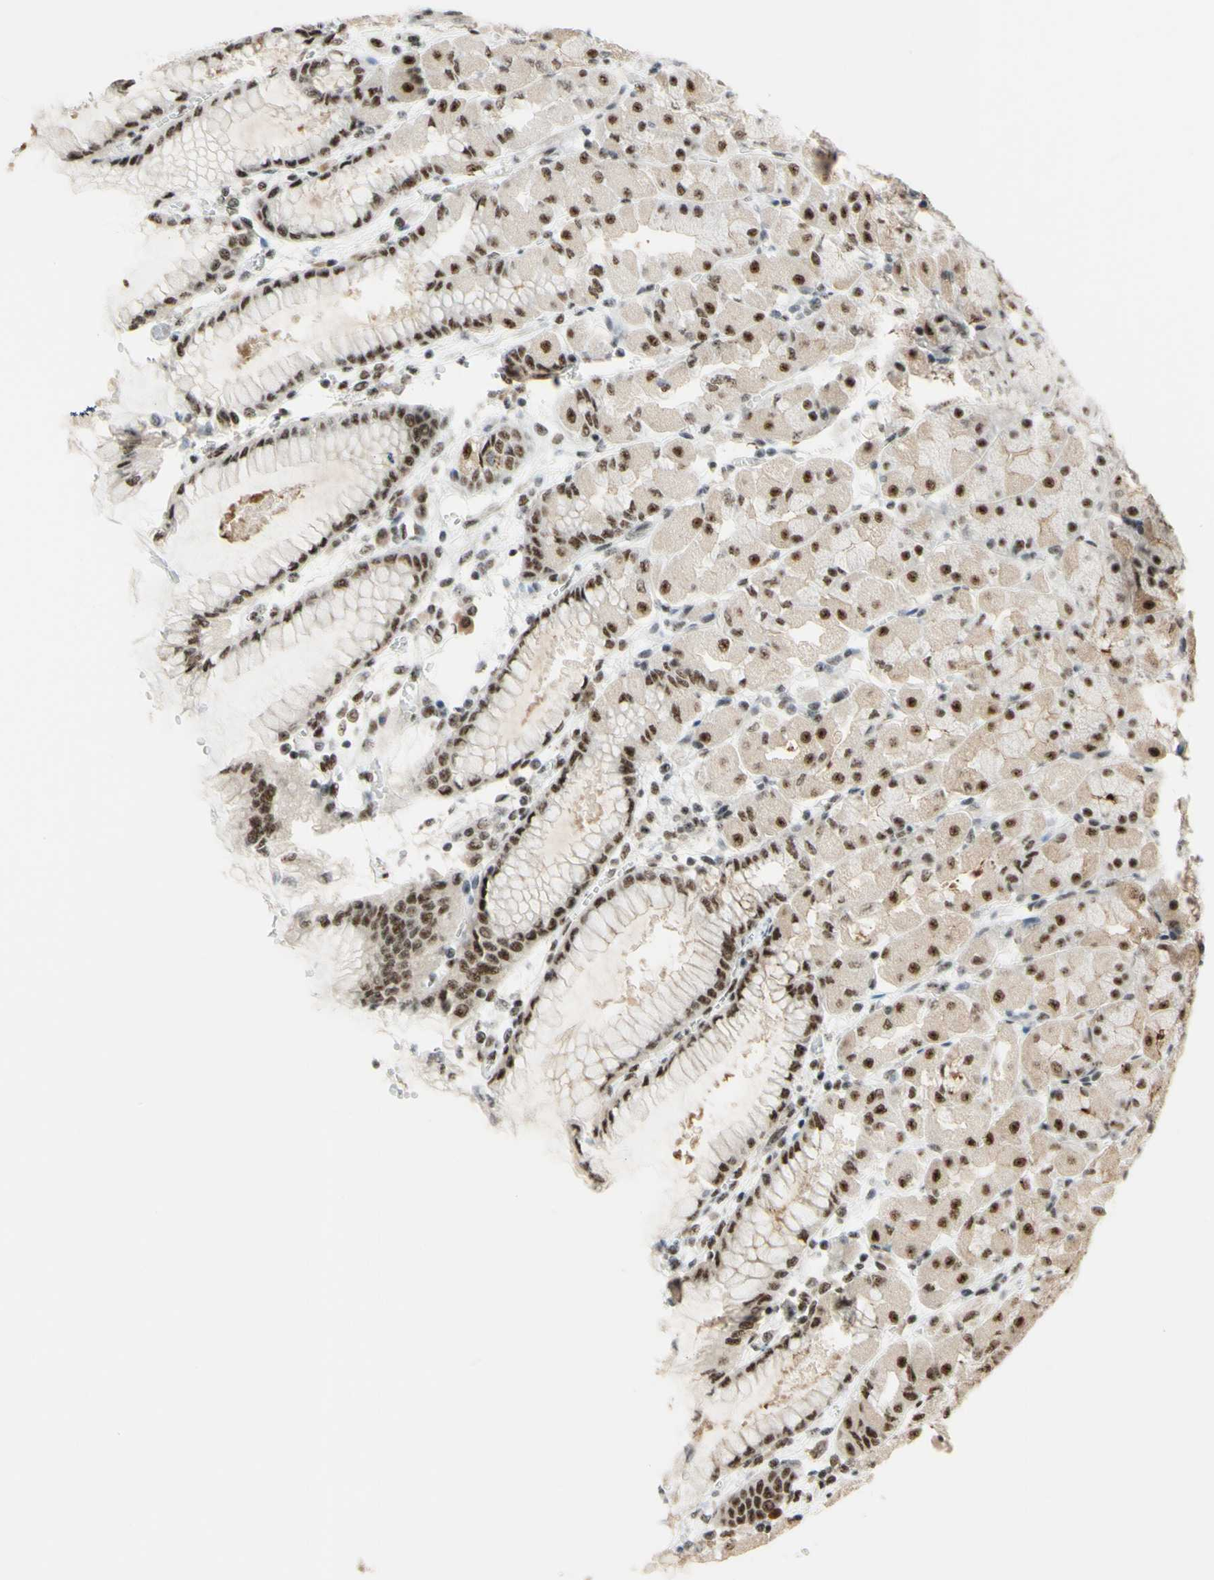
{"staining": {"intensity": "strong", "quantity": ">75%", "location": "nuclear"}, "tissue": "stomach", "cell_type": "Glandular cells", "image_type": "normal", "snomed": [{"axis": "morphology", "description": "Normal tissue, NOS"}, {"axis": "topography", "description": "Stomach, upper"}], "caption": "Brown immunohistochemical staining in benign human stomach demonstrates strong nuclear staining in approximately >75% of glandular cells. (DAB (3,3'-diaminobenzidine) = brown stain, brightfield microscopy at high magnification).", "gene": "SAP18", "patient": {"sex": "female", "age": 56}}